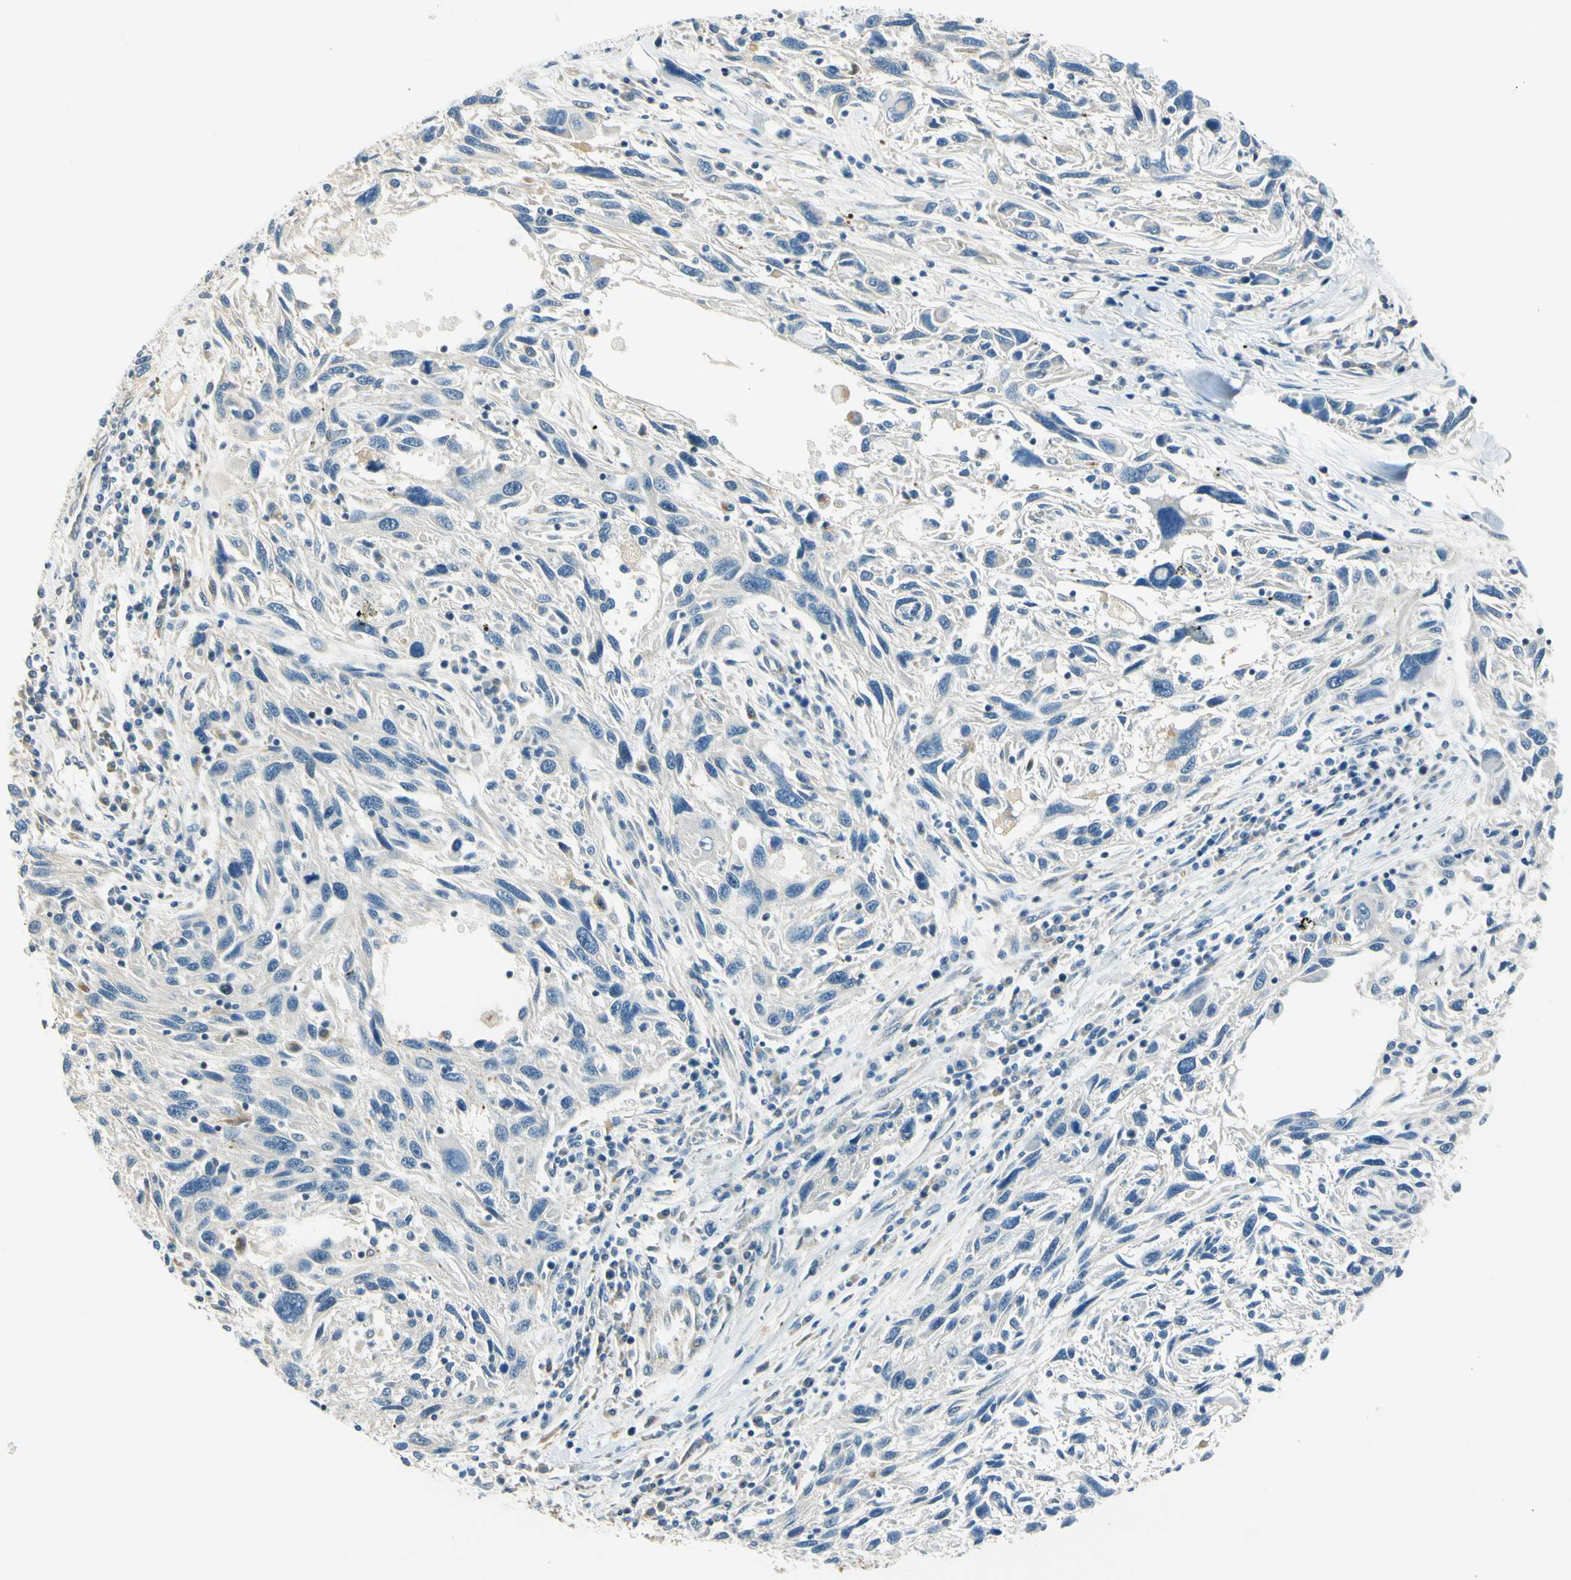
{"staining": {"intensity": "negative", "quantity": "none", "location": "none"}, "tissue": "melanoma", "cell_type": "Tumor cells", "image_type": "cancer", "snomed": [{"axis": "morphology", "description": "Malignant melanoma, NOS"}, {"axis": "topography", "description": "Skin"}], "caption": "This is a image of IHC staining of melanoma, which shows no expression in tumor cells. (Brightfield microscopy of DAB immunohistochemistry (IHC) at high magnification).", "gene": "LAMA3", "patient": {"sex": "male", "age": 53}}